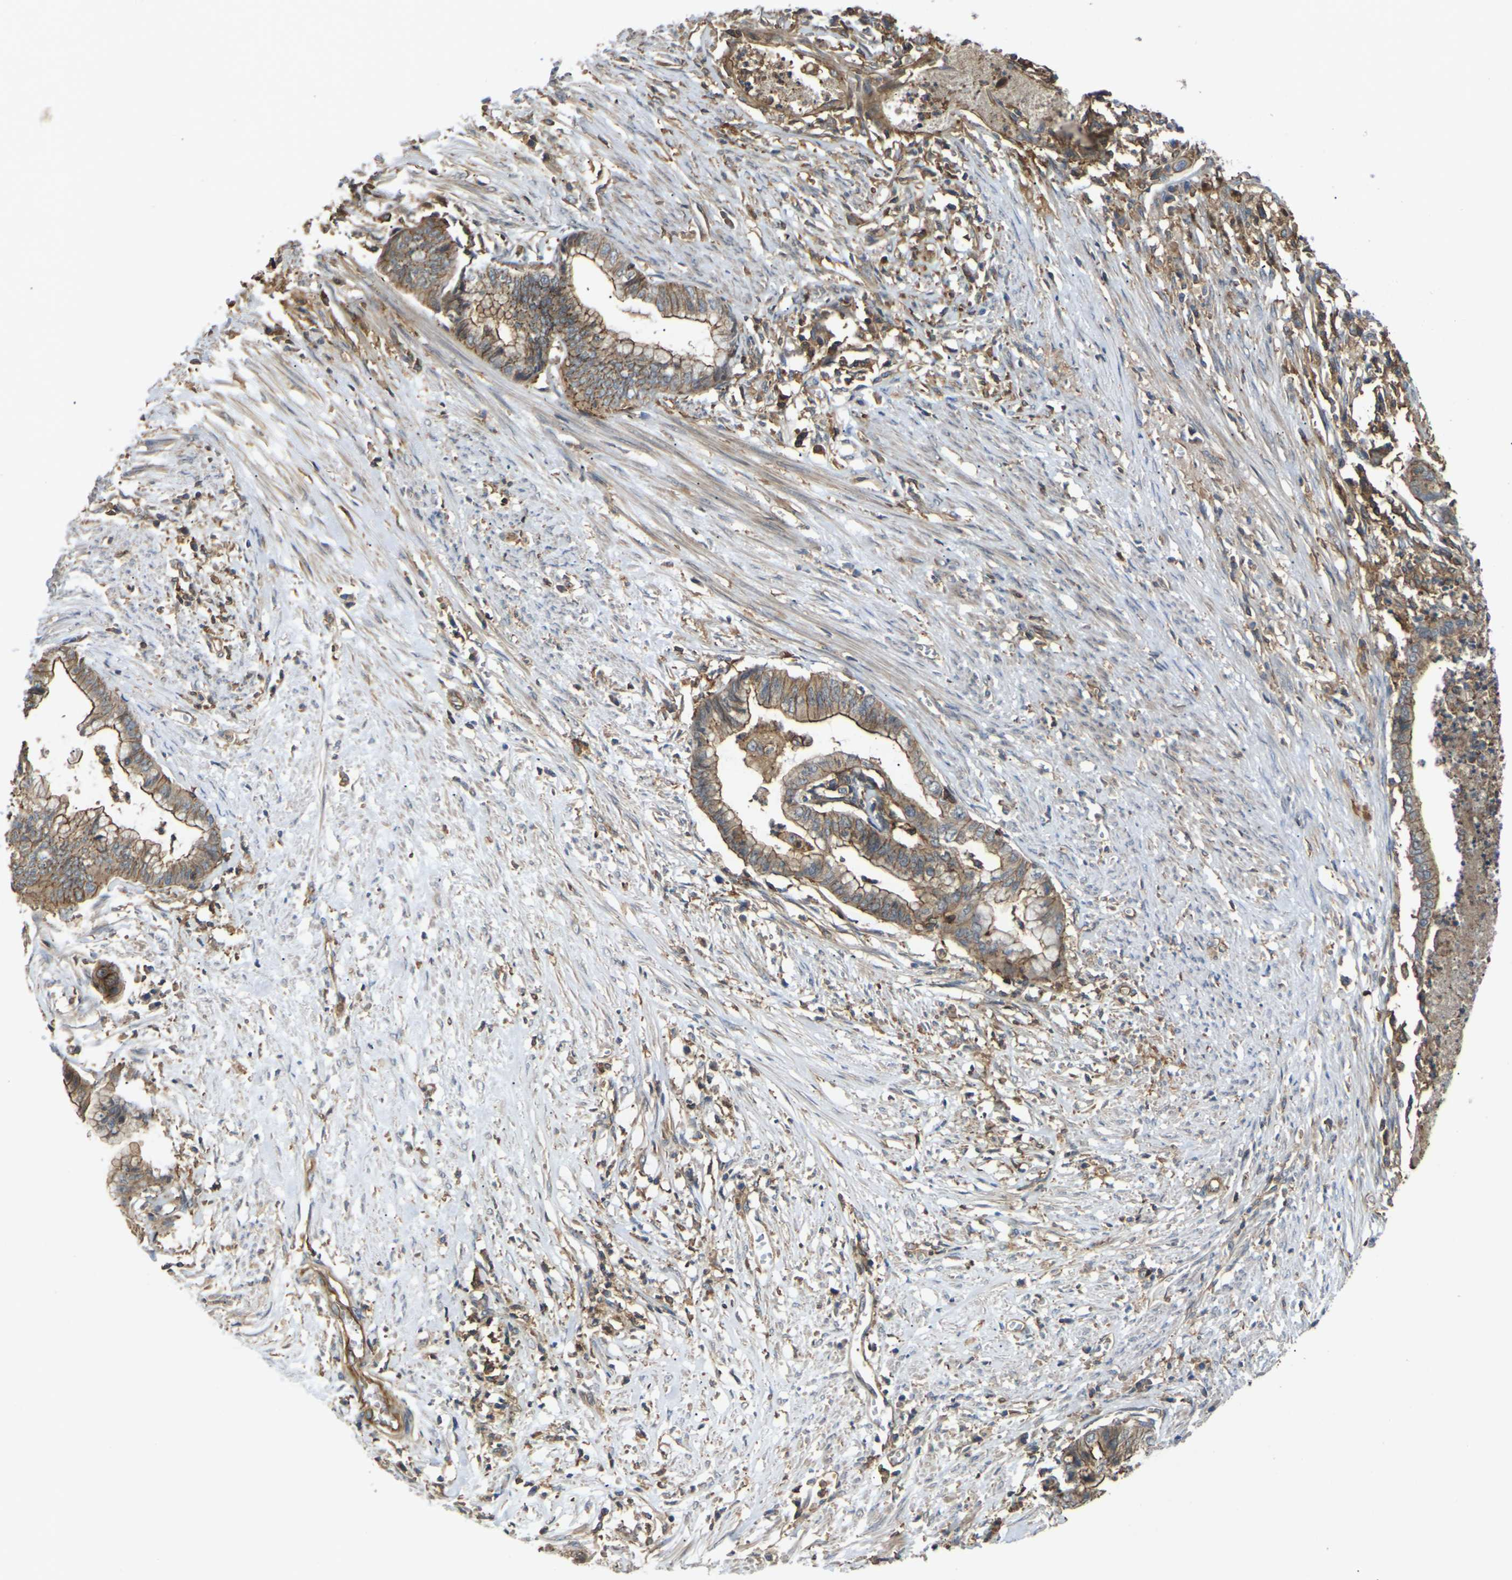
{"staining": {"intensity": "moderate", "quantity": ">75%", "location": "cytoplasmic/membranous"}, "tissue": "endometrial cancer", "cell_type": "Tumor cells", "image_type": "cancer", "snomed": [{"axis": "morphology", "description": "Necrosis, NOS"}, {"axis": "morphology", "description": "Adenocarcinoma, NOS"}, {"axis": "topography", "description": "Endometrium"}], "caption": "Tumor cells demonstrate moderate cytoplasmic/membranous staining in approximately >75% of cells in endometrial adenocarcinoma.", "gene": "IQGAP1", "patient": {"sex": "female", "age": 79}}